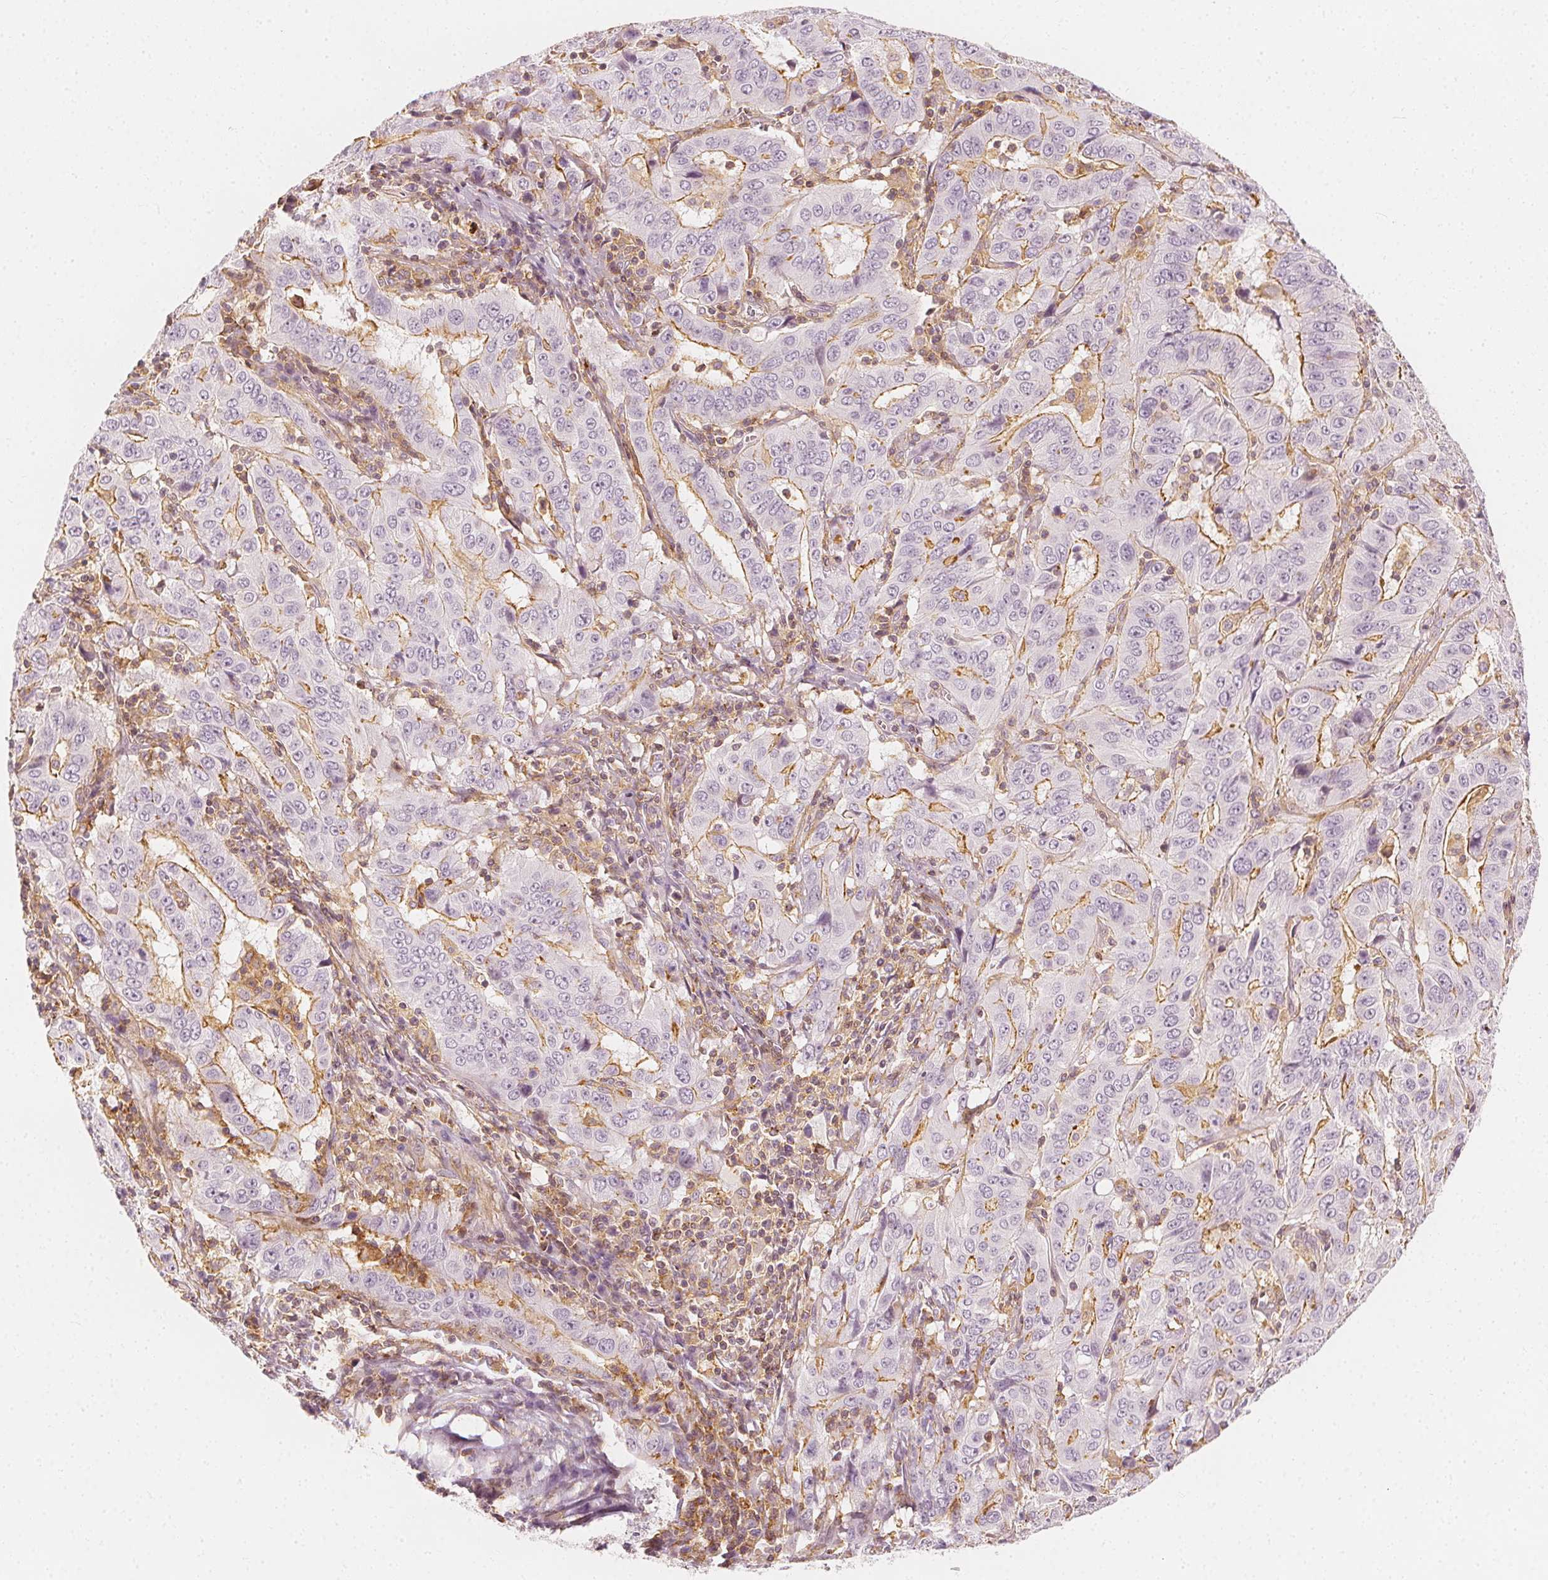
{"staining": {"intensity": "moderate", "quantity": "25%-75%", "location": "cytoplasmic/membranous"}, "tissue": "pancreatic cancer", "cell_type": "Tumor cells", "image_type": "cancer", "snomed": [{"axis": "morphology", "description": "Adenocarcinoma, NOS"}, {"axis": "topography", "description": "Pancreas"}], "caption": "Immunohistochemistry (IHC) image of neoplastic tissue: pancreatic cancer stained using immunohistochemistry (IHC) shows medium levels of moderate protein expression localized specifically in the cytoplasmic/membranous of tumor cells, appearing as a cytoplasmic/membranous brown color.", "gene": "ARHGAP26", "patient": {"sex": "male", "age": 63}}